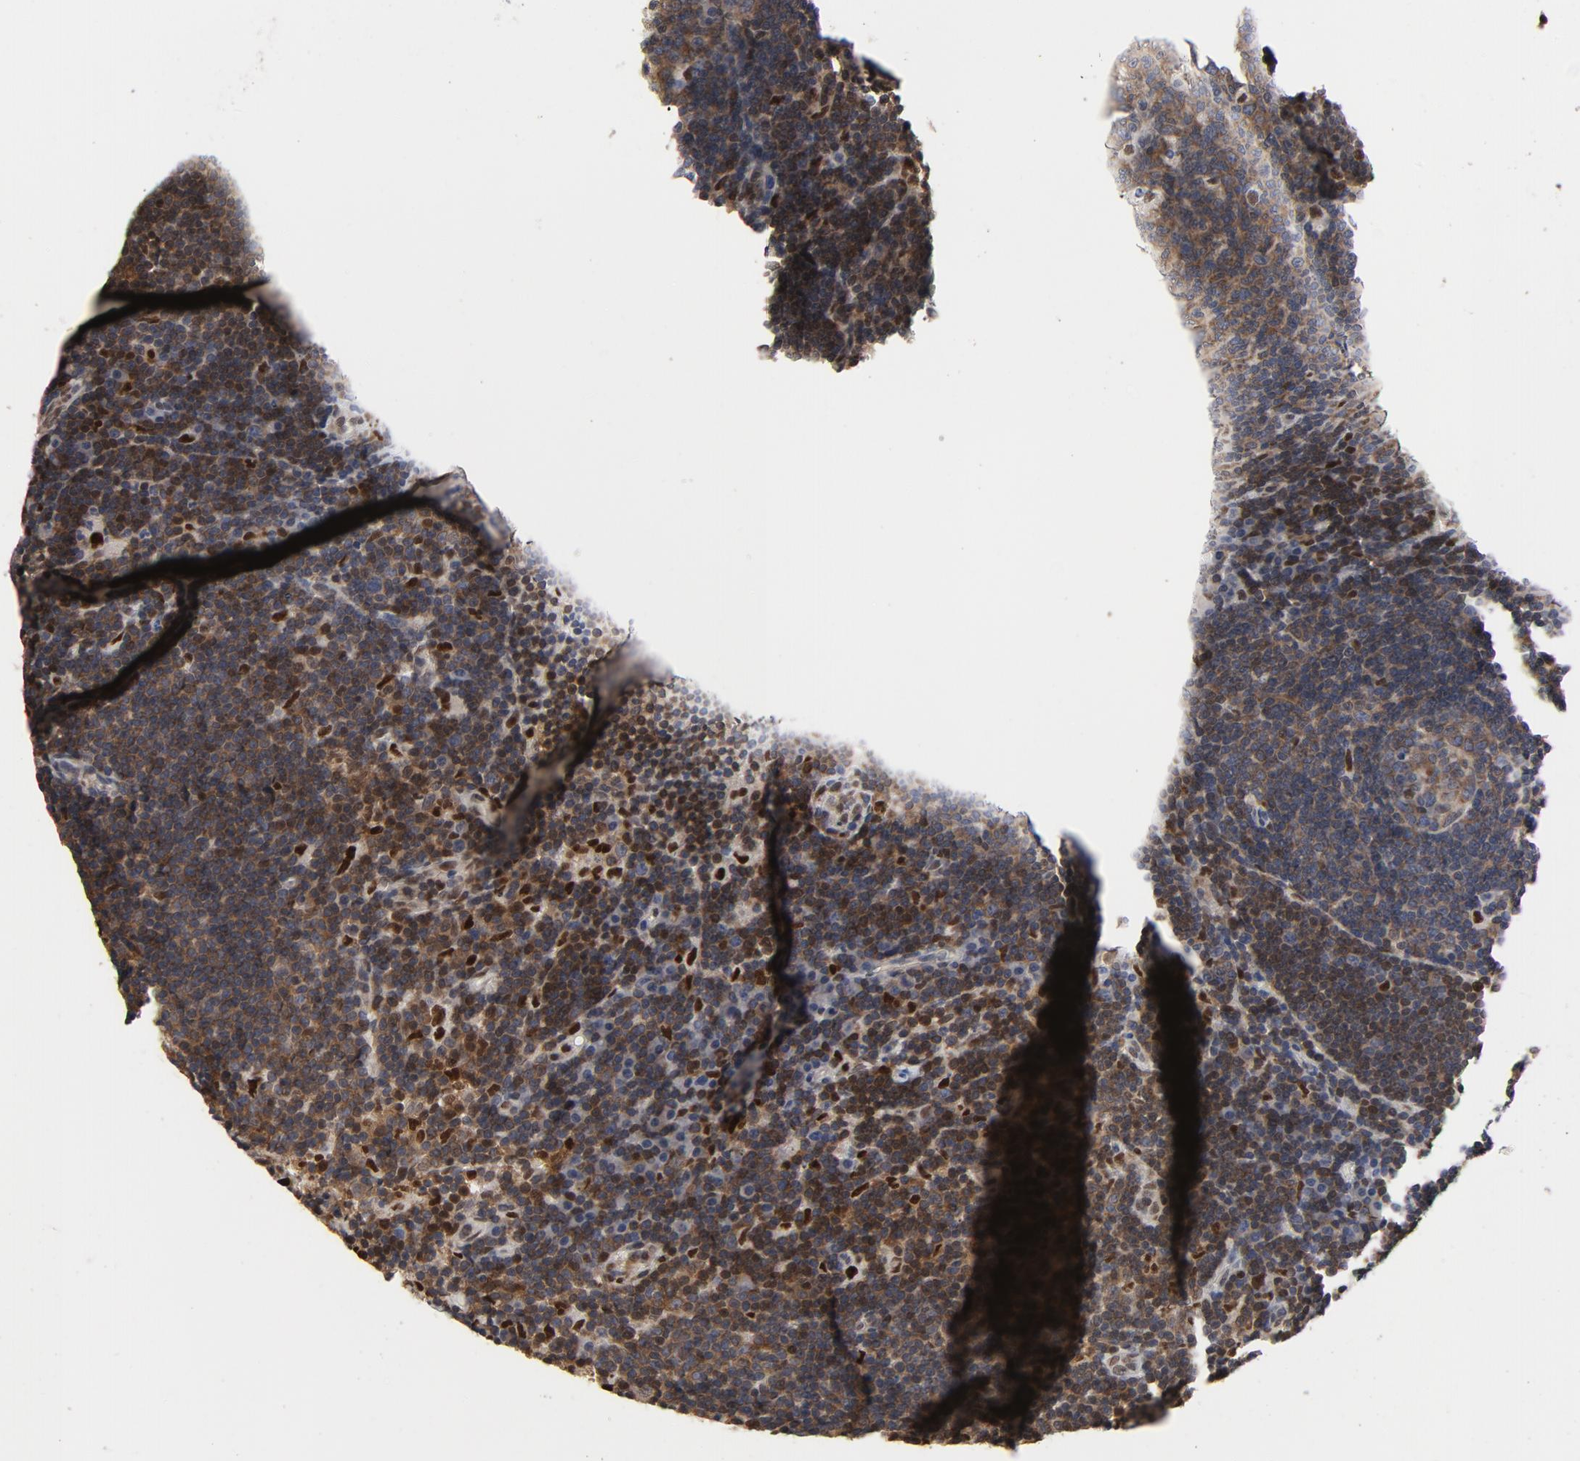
{"staining": {"intensity": "strong", "quantity": ">75%", "location": "cytoplasmic/membranous"}, "tissue": "lymph node", "cell_type": "Germinal center cells", "image_type": "normal", "snomed": [{"axis": "morphology", "description": "Normal tissue, NOS"}, {"axis": "morphology", "description": "Squamous cell carcinoma, metastatic, NOS"}, {"axis": "topography", "description": "Lymph node"}], "caption": "This micrograph reveals immunohistochemistry (IHC) staining of benign lymph node, with high strong cytoplasmic/membranous staining in approximately >75% of germinal center cells.", "gene": "NFKB1", "patient": {"sex": "female", "age": 53}}